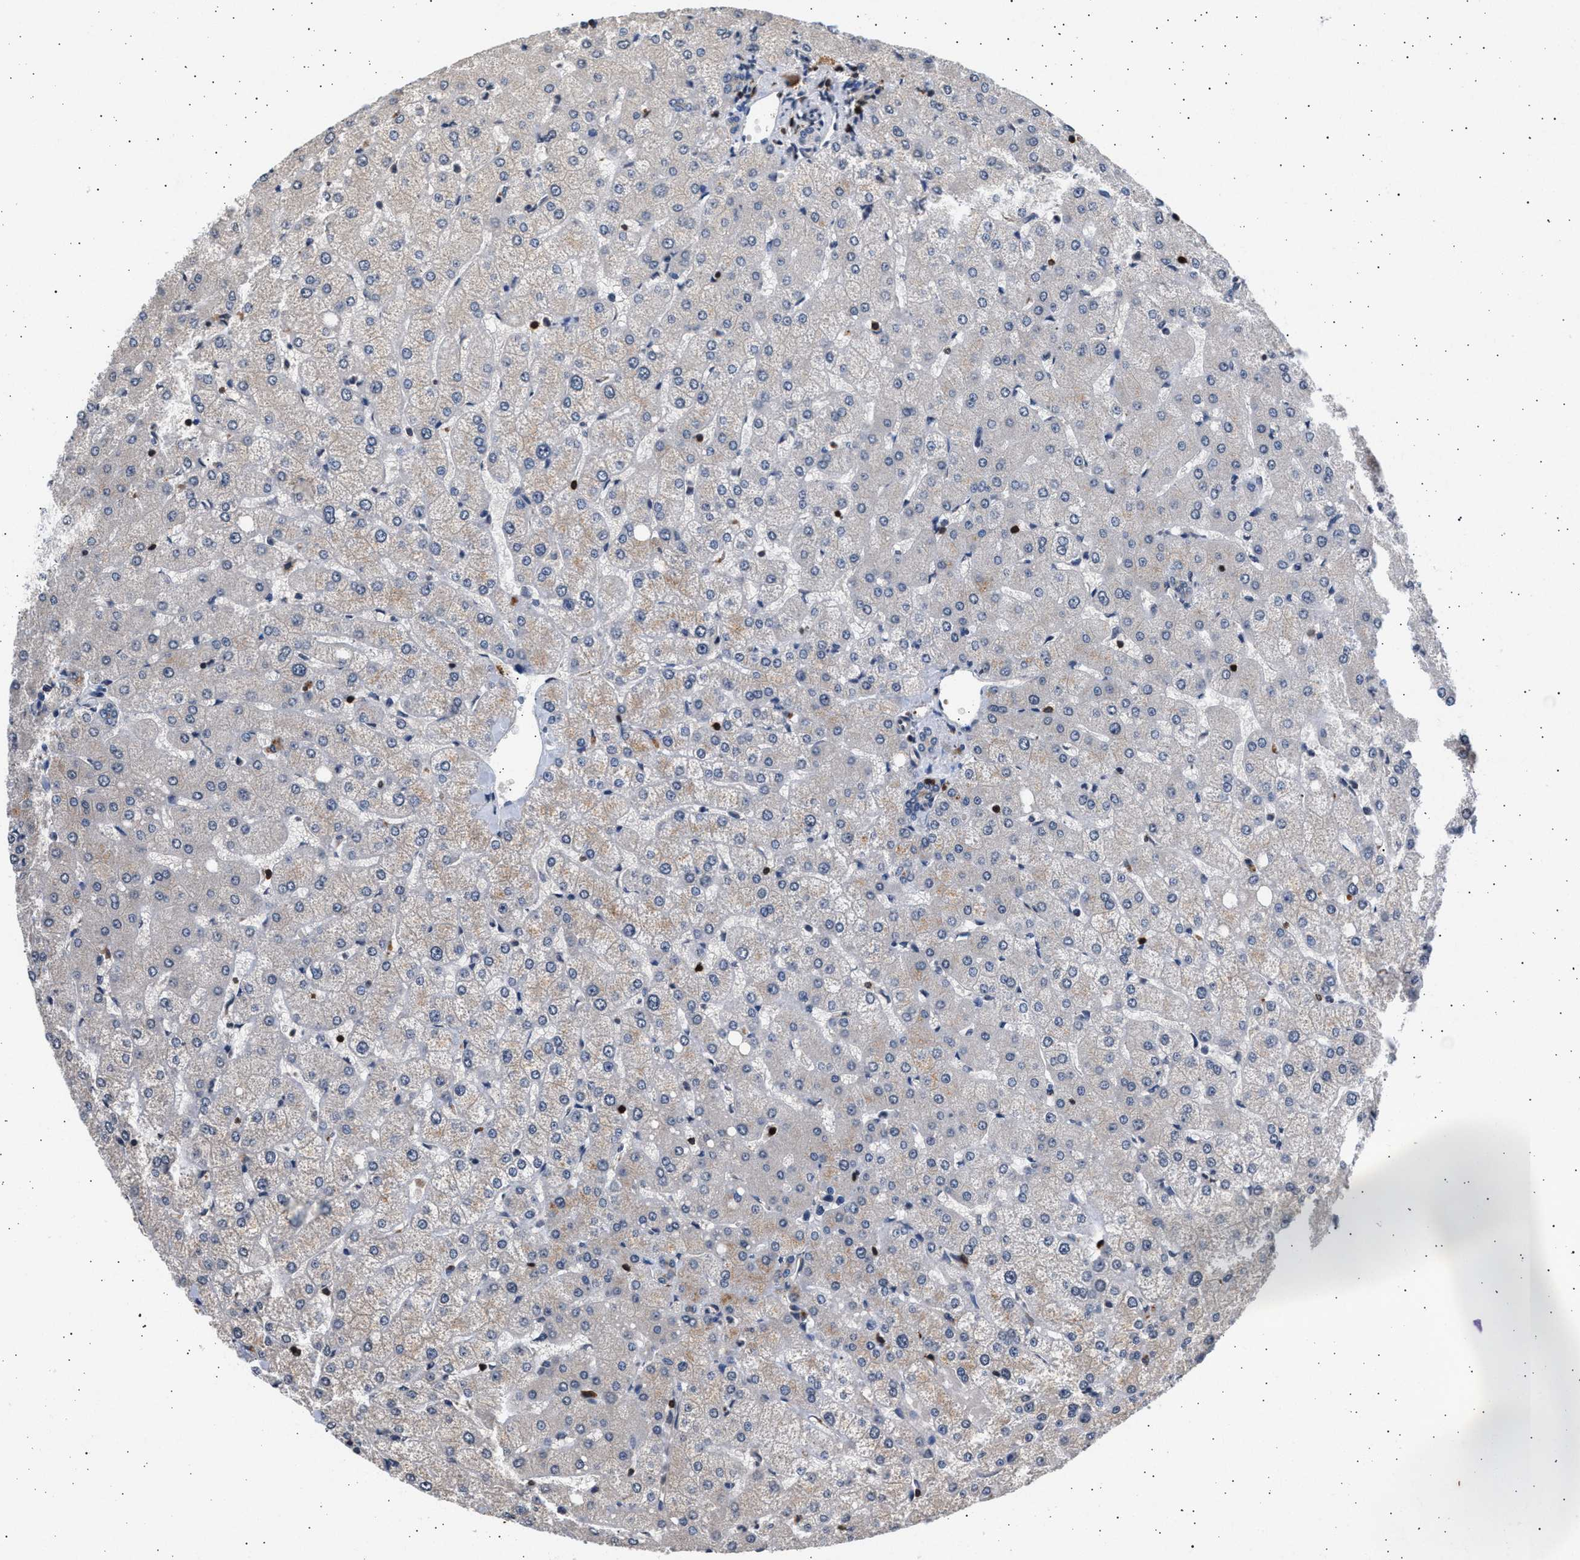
{"staining": {"intensity": "negative", "quantity": "none", "location": "none"}, "tissue": "liver", "cell_type": "Cholangiocytes", "image_type": "normal", "snomed": [{"axis": "morphology", "description": "Normal tissue, NOS"}, {"axis": "topography", "description": "Liver"}], "caption": "This is a histopathology image of immunohistochemistry staining of normal liver, which shows no expression in cholangiocytes. The staining was performed using DAB to visualize the protein expression in brown, while the nuclei were stained in blue with hematoxylin (Magnification: 20x).", "gene": "GRAP2", "patient": {"sex": "female", "age": 54}}